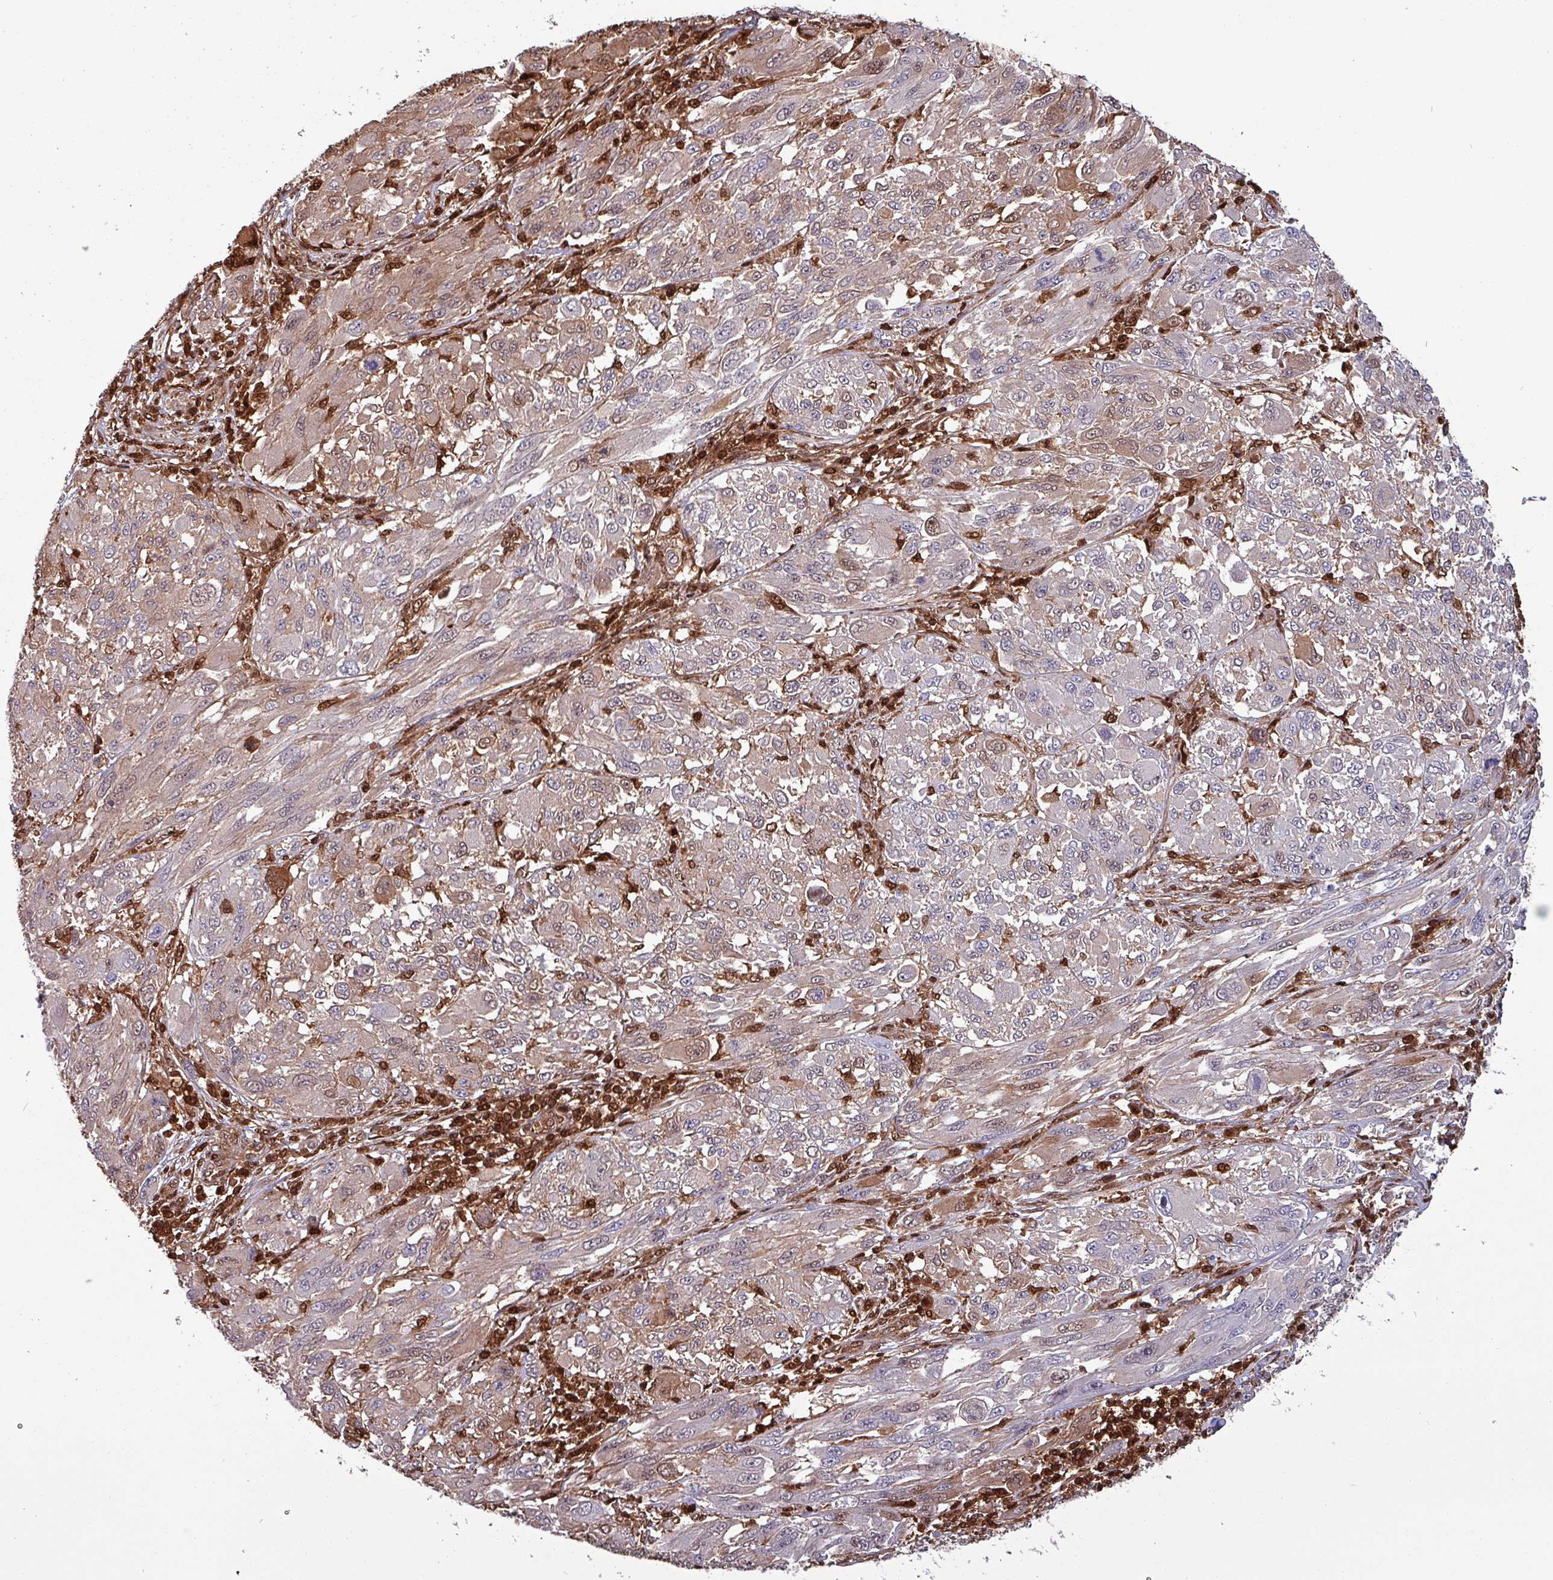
{"staining": {"intensity": "moderate", "quantity": "<25%", "location": "cytoplasmic/membranous,nuclear"}, "tissue": "melanoma", "cell_type": "Tumor cells", "image_type": "cancer", "snomed": [{"axis": "morphology", "description": "Malignant melanoma, NOS"}, {"axis": "topography", "description": "Skin"}], "caption": "Melanoma was stained to show a protein in brown. There is low levels of moderate cytoplasmic/membranous and nuclear expression in about <25% of tumor cells. Nuclei are stained in blue.", "gene": "PSMB8", "patient": {"sex": "female", "age": 91}}